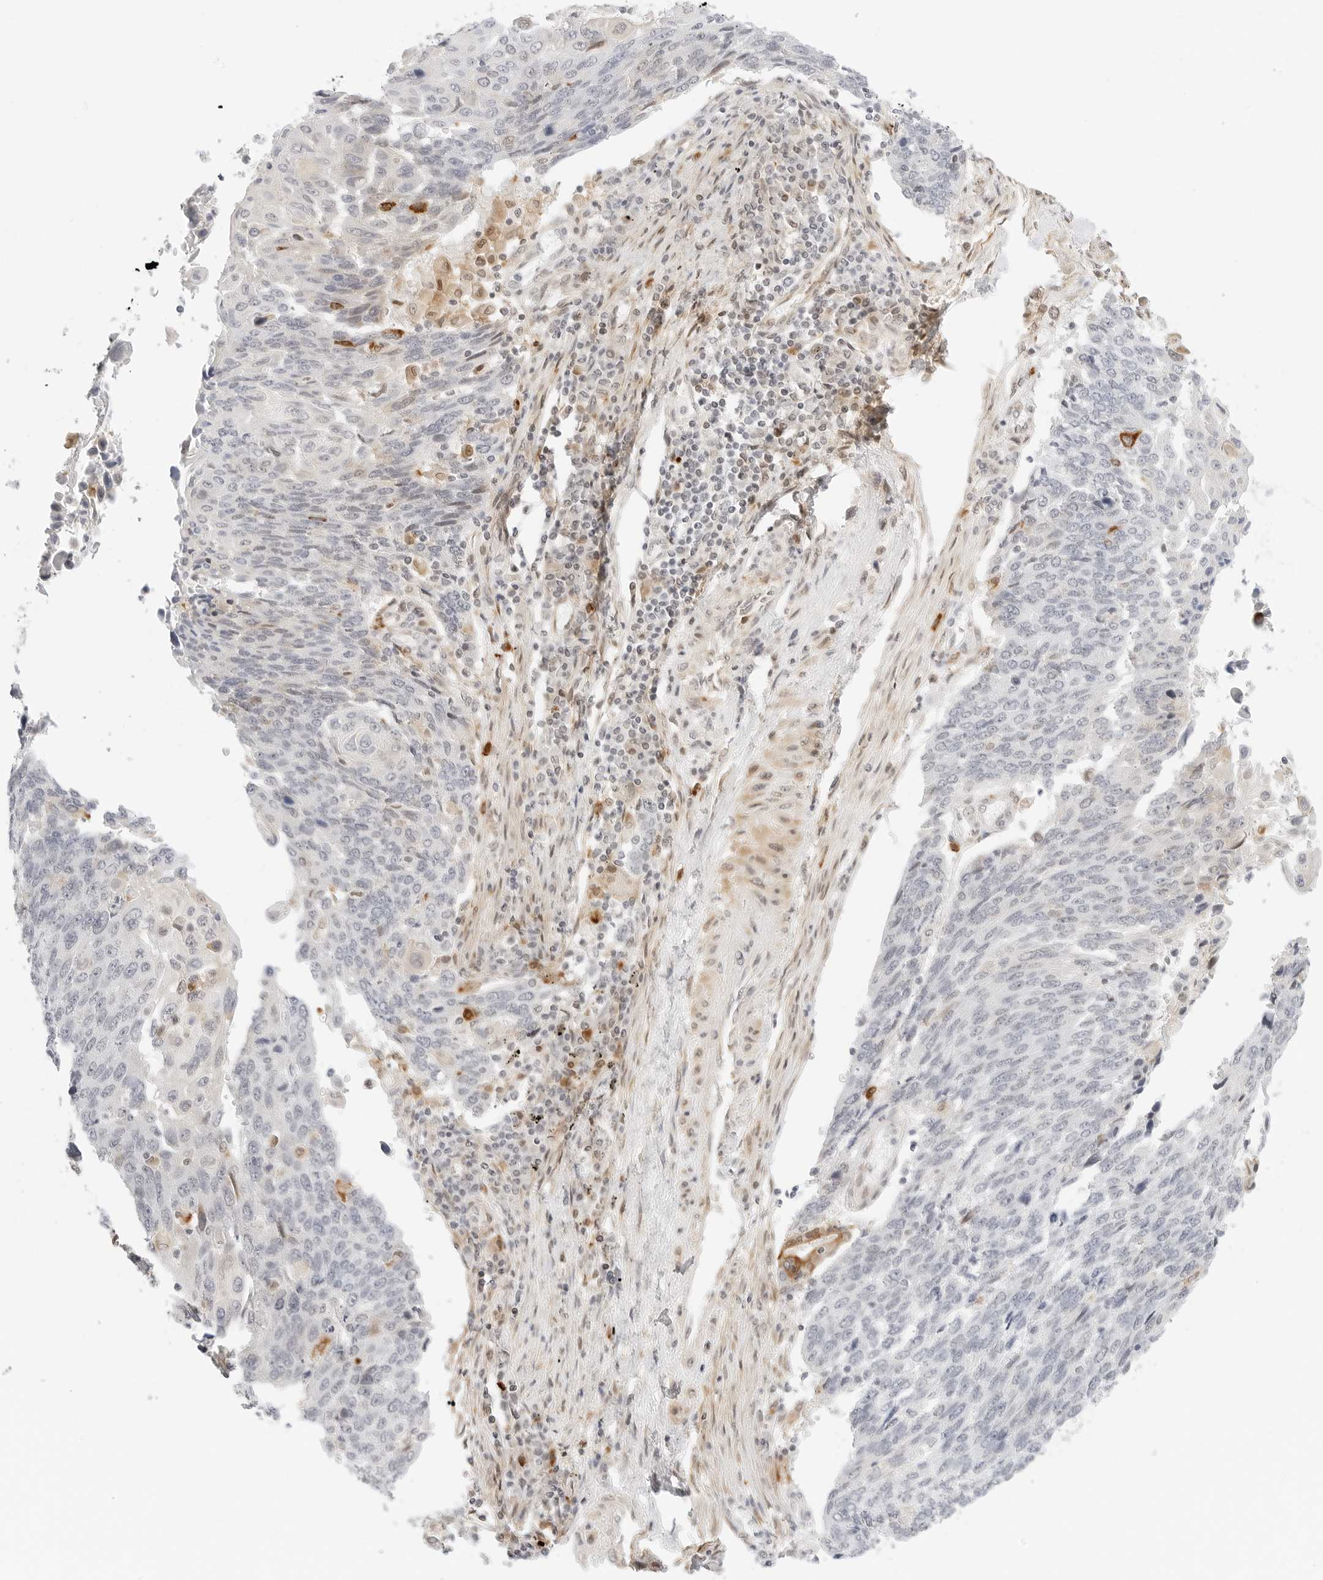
{"staining": {"intensity": "negative", "quantity": "none", "location": "none"}, "tissue": "lung cancer", "cell_type": "Tumor cells", "image_type": "cancer", "snomed": [{"axis": "morphology", "description": "Squamous cell carcinoma, NOS"}, {"axis": "topography", "description": "Lung"}], "caption": "An IHC photomicrograph of squamous cell carcinoma (lung) is shown. There is no staining in tumor cells of squamous cell carcinoma (lung). The staining was performed using DAB to visualize the protein expression in brown, while the nuclei were stained in blue with hematoxylin (Magnification: 20x).", "gene": "TEKT2", "patient": {"sex": "male", "age": 66}}